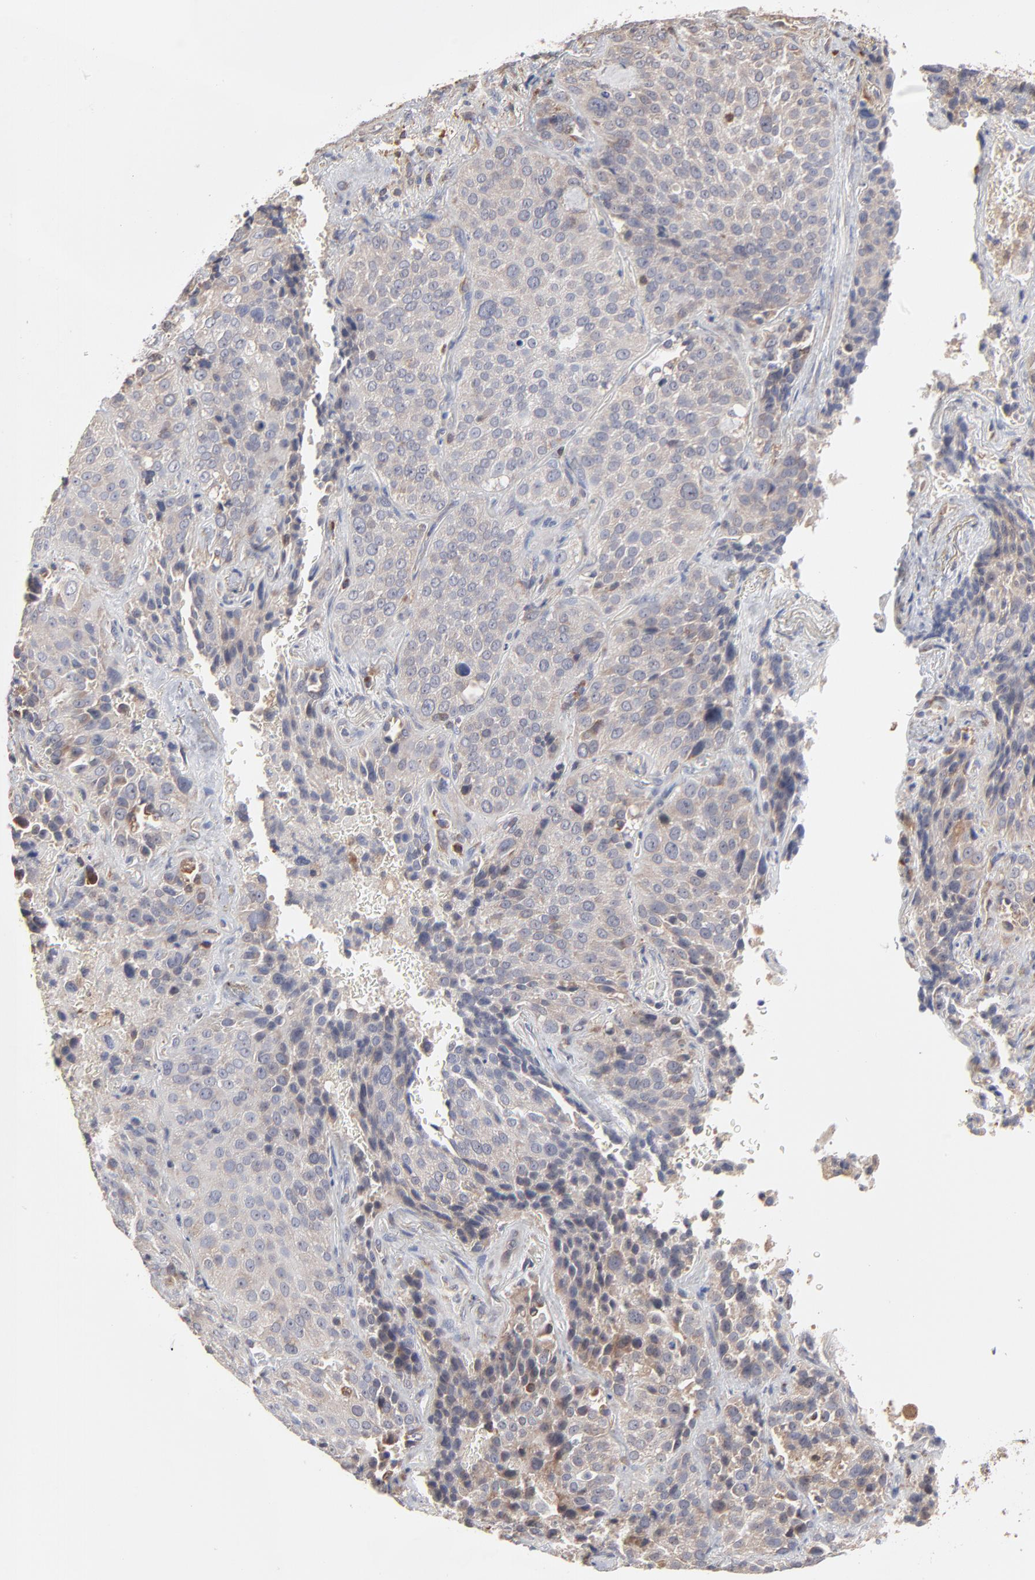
{"staining": {"intensity": "weak", "quantity": "<25%", "location": "cytoplasmic/membranous"}, "tissue": "lung cancer", "cell_type": "Tumor cells", "image_type": "cancer", "snomed": [{"axis": "morphology", "description": "Squamous cell carcinoma, NOS"}, {"axis": "topography", "description": "Lung"}], "caption": "A high-resolution photomicrograph shows immunohistochemistry staining of lung squamous cell carcinoma, which demonstrates no significant staining in tumor cells.", "gene": "RNF213", "patient": {"sex": "male", "age": 54}}